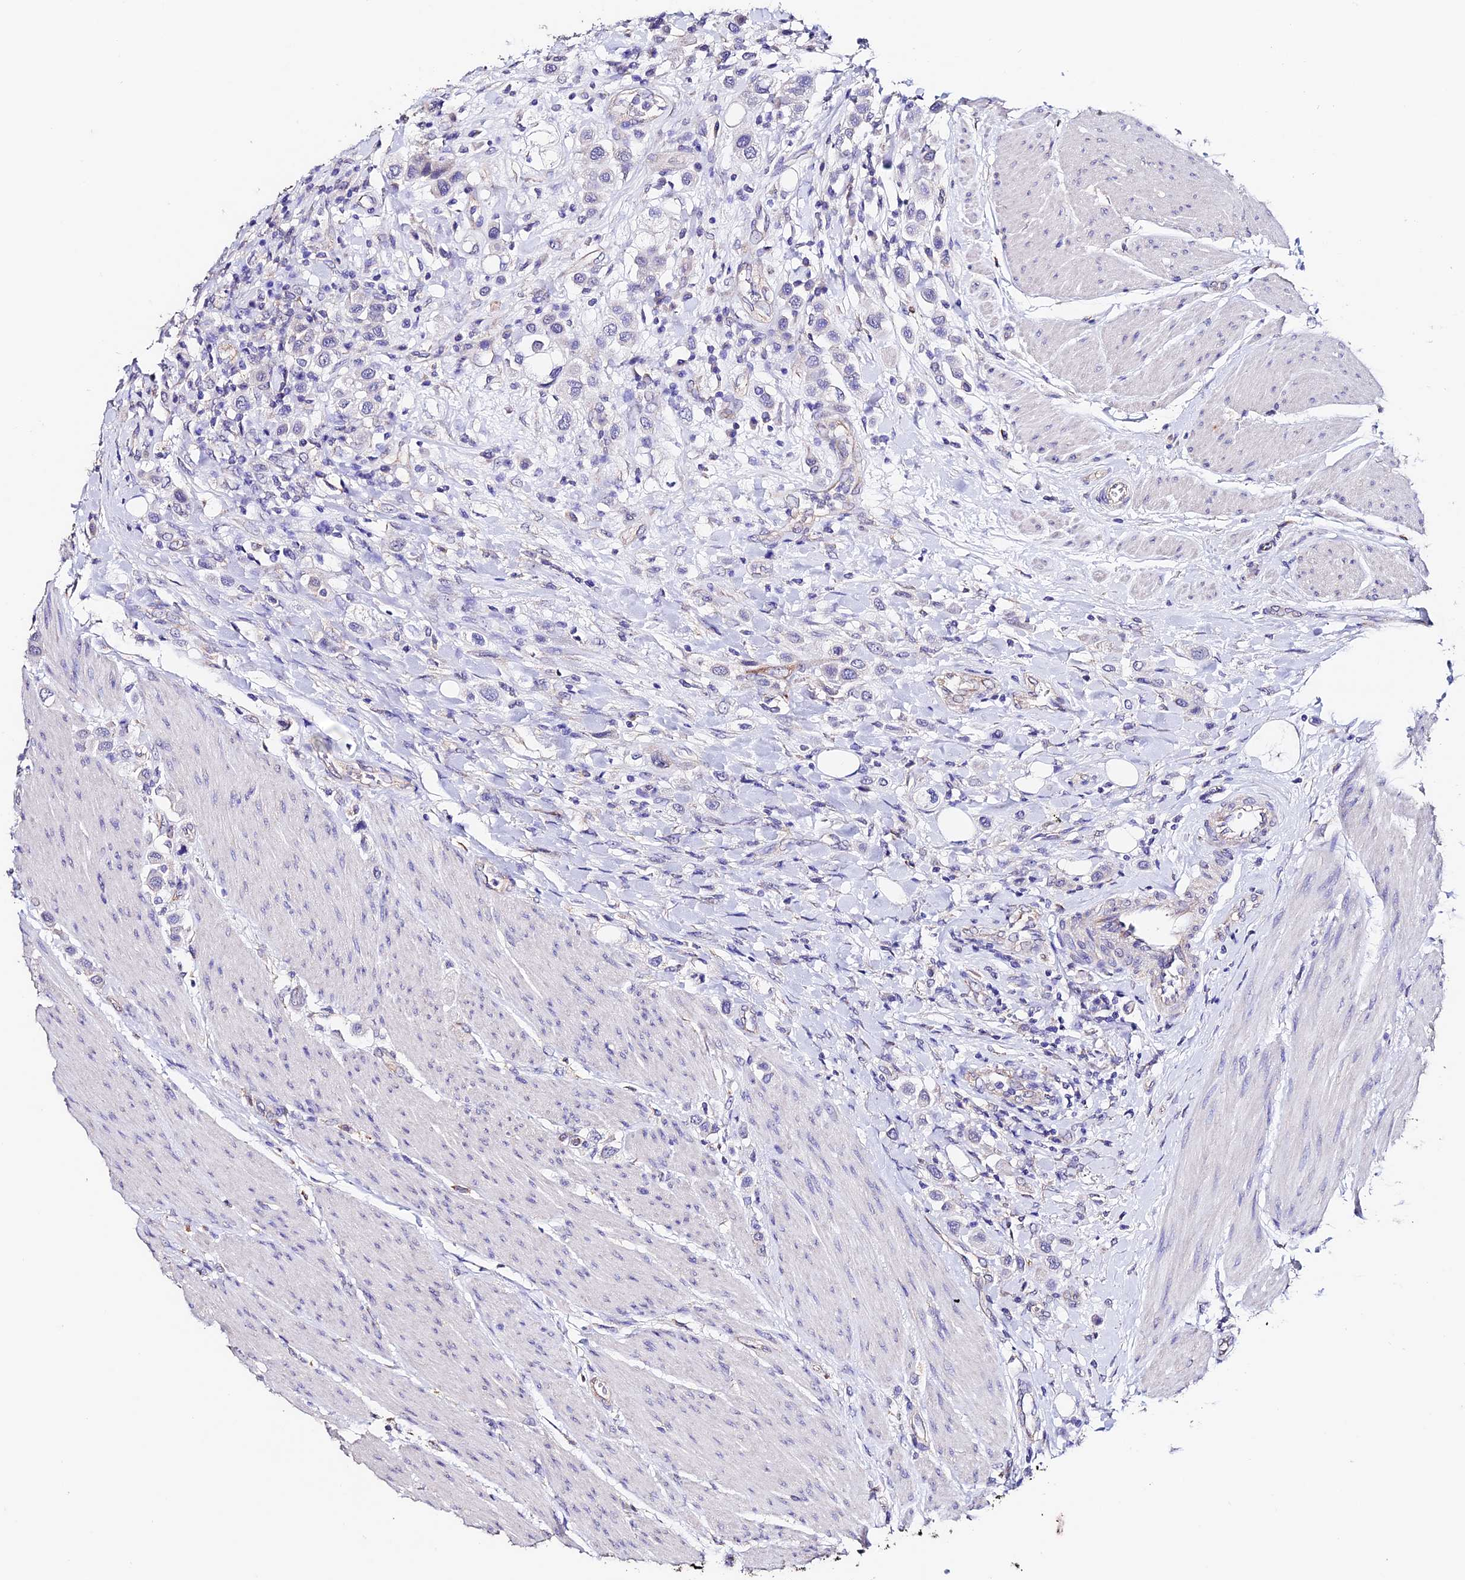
{"staining": {"intensity": "negative", "quantity": "none", "location": "none"}, "tissue": "urothelial cancer", "cell_type": "Tumor cells", "image_type": "cancer", "snomed": [{"axis": "morphology", "description": "Urothelial carcinoma, High grade"}, {"axis": "topography", "description": "Urinary bladder"}], "caption": "Immunohistochemistry (IHC) histopathology image of human urothelial carcinoma (high-grade) stained for a protein (brown), which shows no positivity in tumor cells.", "gene": "ESM1", "patient": {"sex": "male", "age": 50}}